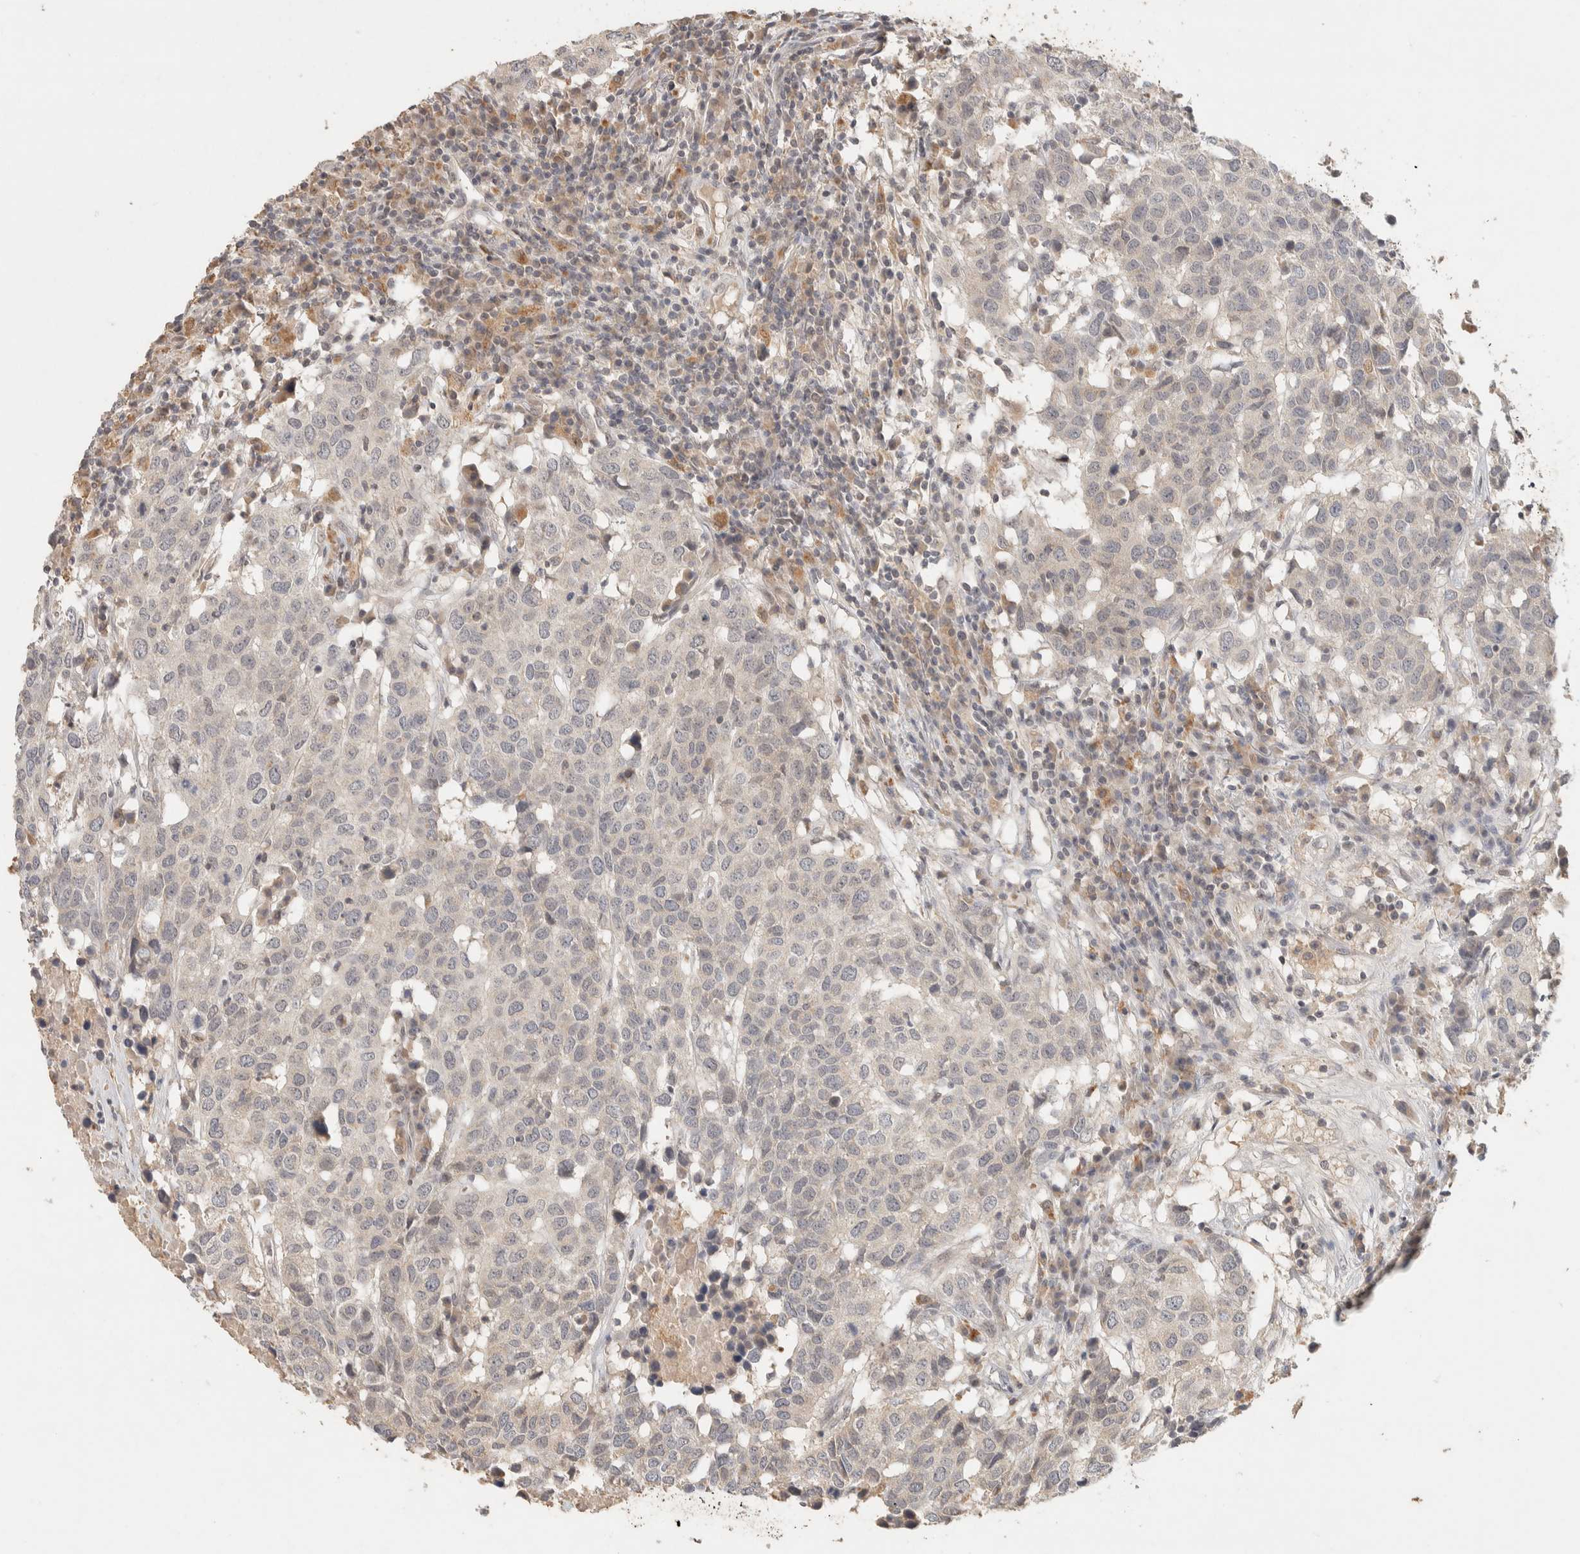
{"staining": {"intensity": "negative", "quantity": "none", "location": "none"}, "tissue": "head and neck cancer", "cell_type": "Tumor cells", "image_type": "cancer", "snomed": [{"axis": "morphology", "description": "Squamous cell carcinoma, NOS"}, {"axis": "topography", "description": "Head-Neck"}], "caption": "Histopathology image shows no significant protein positivity in tumor cells of head and neck cancer. (DAB (3,3'-diaminobenzidine) IHC, high magnification).", "gene": "ITPA", "patient": {"sex": "male", "age": 66}}